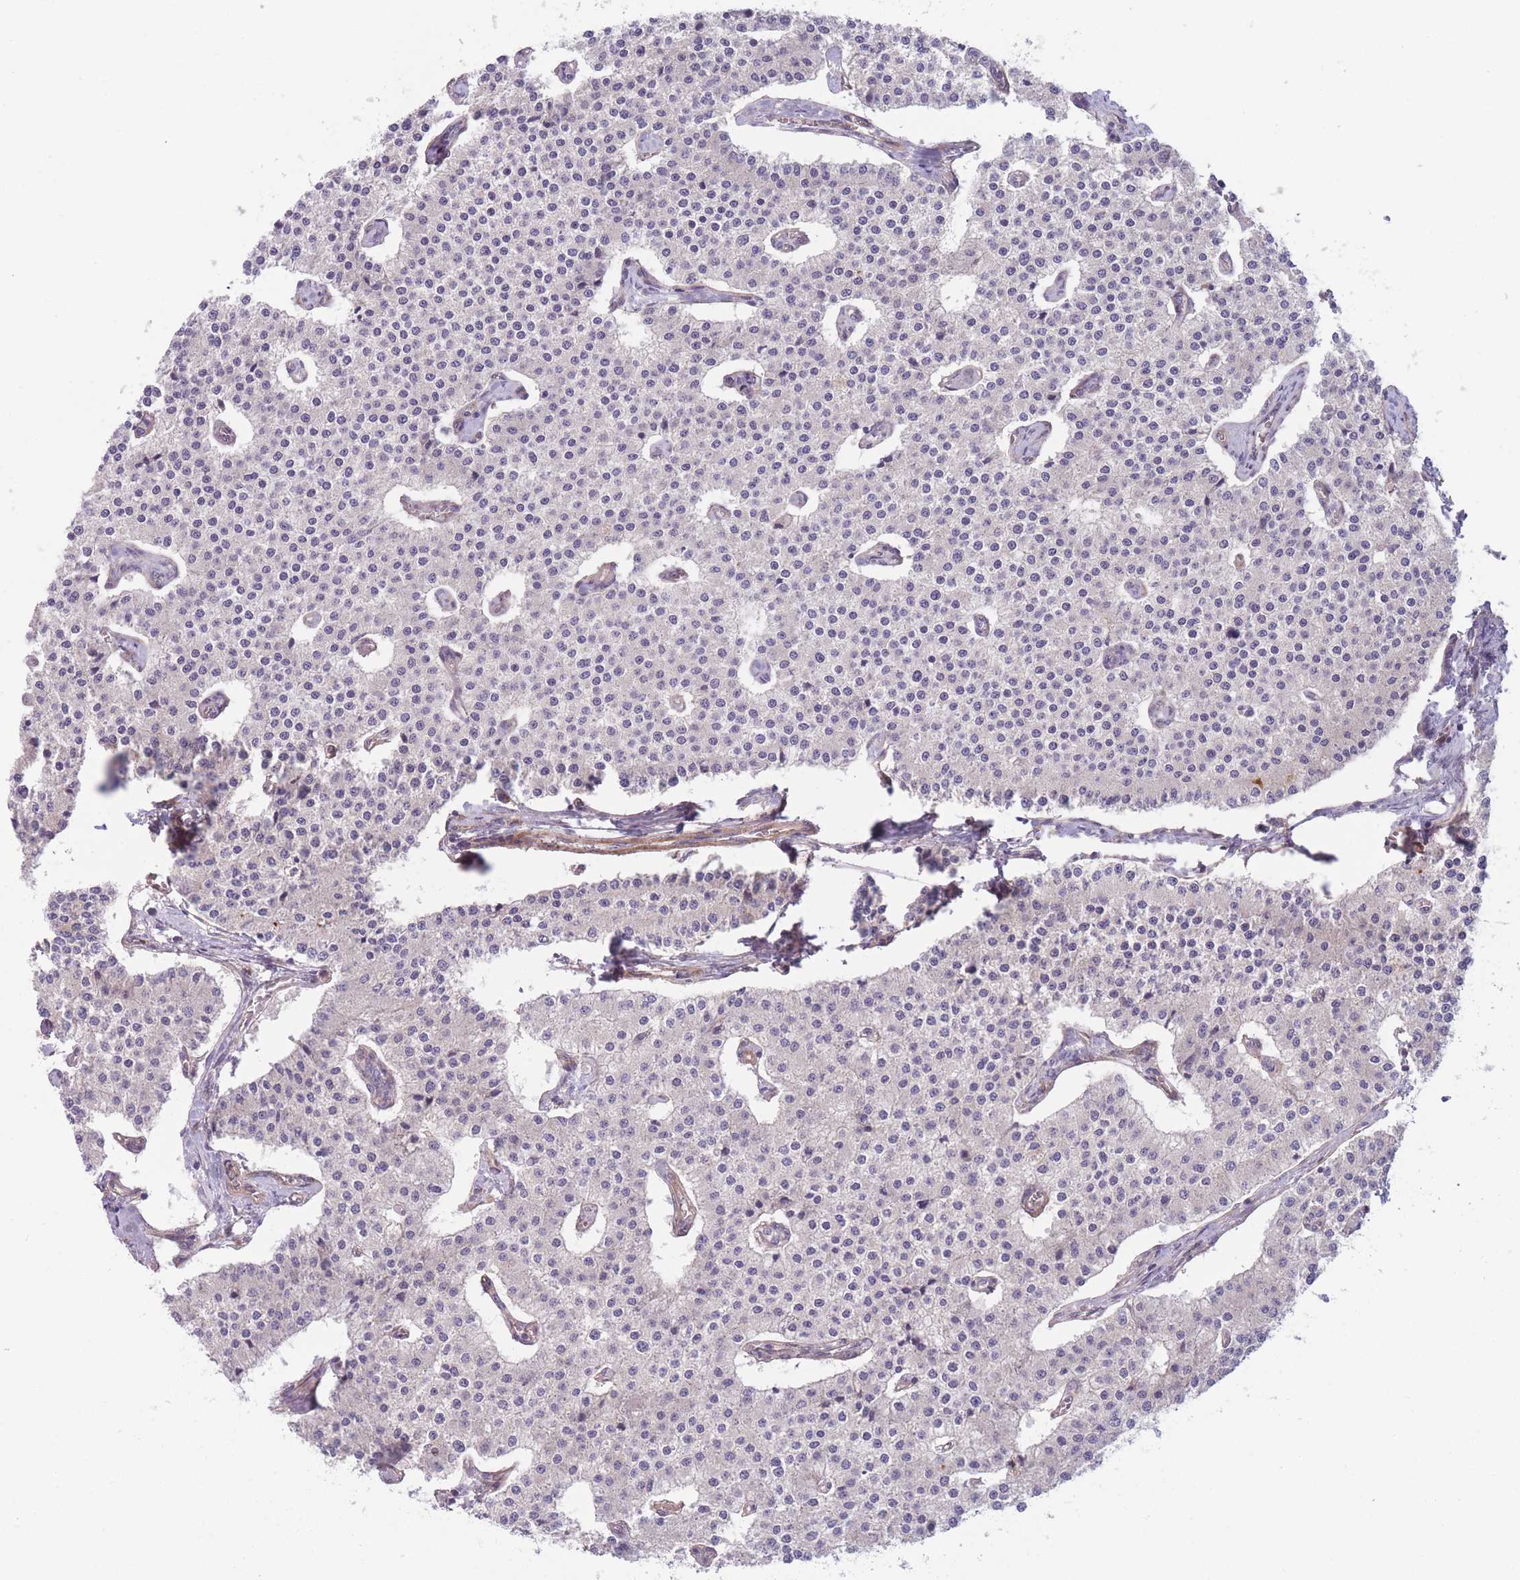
{"staining": {"intensity": "negative", "quantity": "none", "location": "none"}, "tissue": "carcinoid", "cell_type": "Tumor cells", "image_type": "cancer", "snomed": [{"axis": "morphology", "description": "Carcinoid, malignant, NOS"}, {"axis": "topography", "description": "Colon"}], "caption": "Immunohistochemistry photomicrograph of neoplastic tissue: human carcinoid stained with DAB shows no significant protein positivity in tumor cells. (DAB (3,3'-diaminobenzidine) IHC, high magnification).", "gene": "WDR93", "patient": {"sex": "female", "age": 52}}